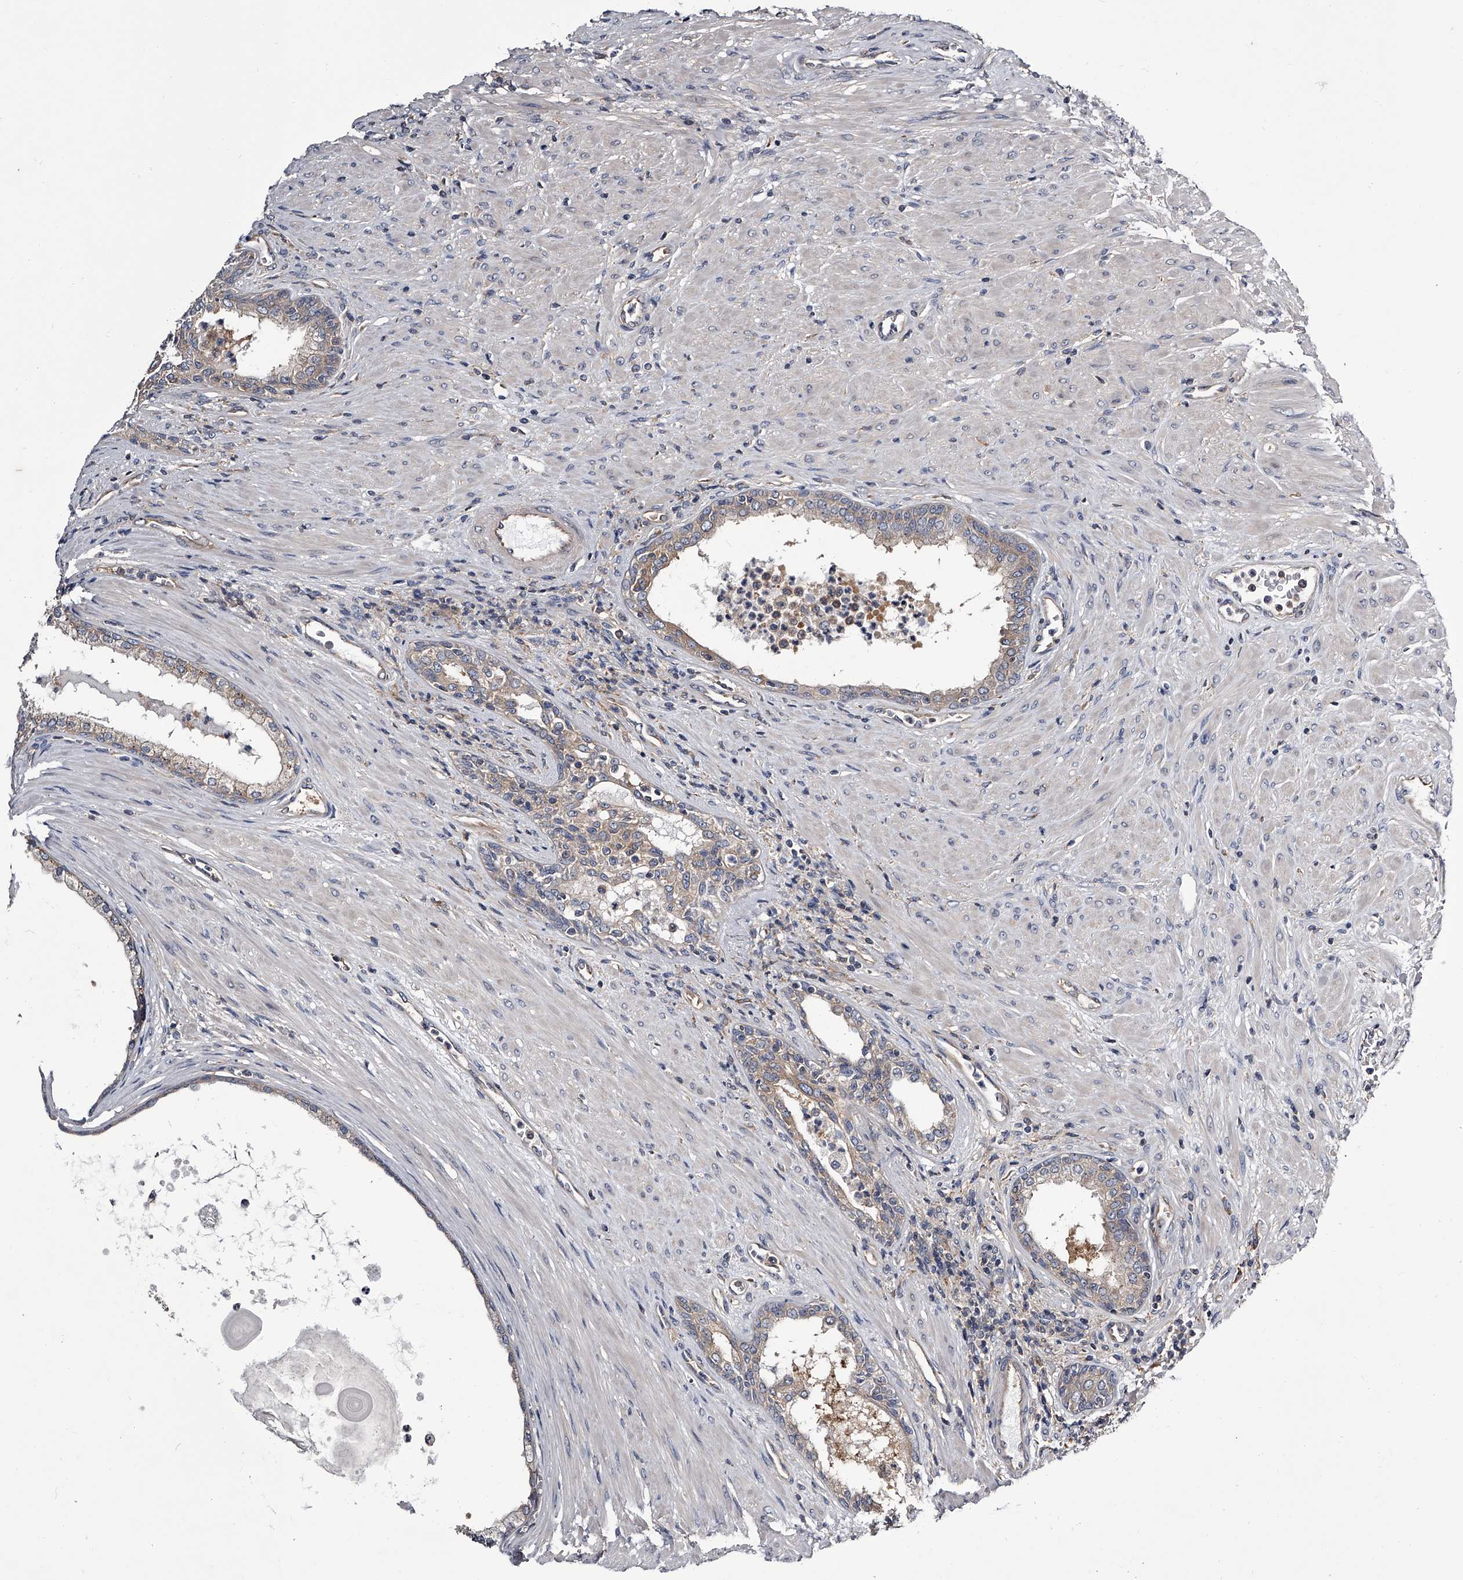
{"staining": {"intensity": "negative", "quantity": "none", "location": "none"}, "tissue": "prostate cancer", "cell_type": "Tumor cells", "image_type": "cancer", "snomed": [{"axis": "morphology", "description": "Normal tissue, NOS"}, {"axis": "morphology", "description": "Adenocarcinoma, Low grade"}, {"axis": "topography", "description": "Prostate"}, {"axis": "topography", "description": "Peripheral nerve tissue"}], "caption": "Immunohistochemistry photomicrograph of human prostate cancer stained for a protein (brown), which demonstrates no expression in tumor cells.", "gene": "GAPVD1", "patient": {"sex": "male", "age": 71}}